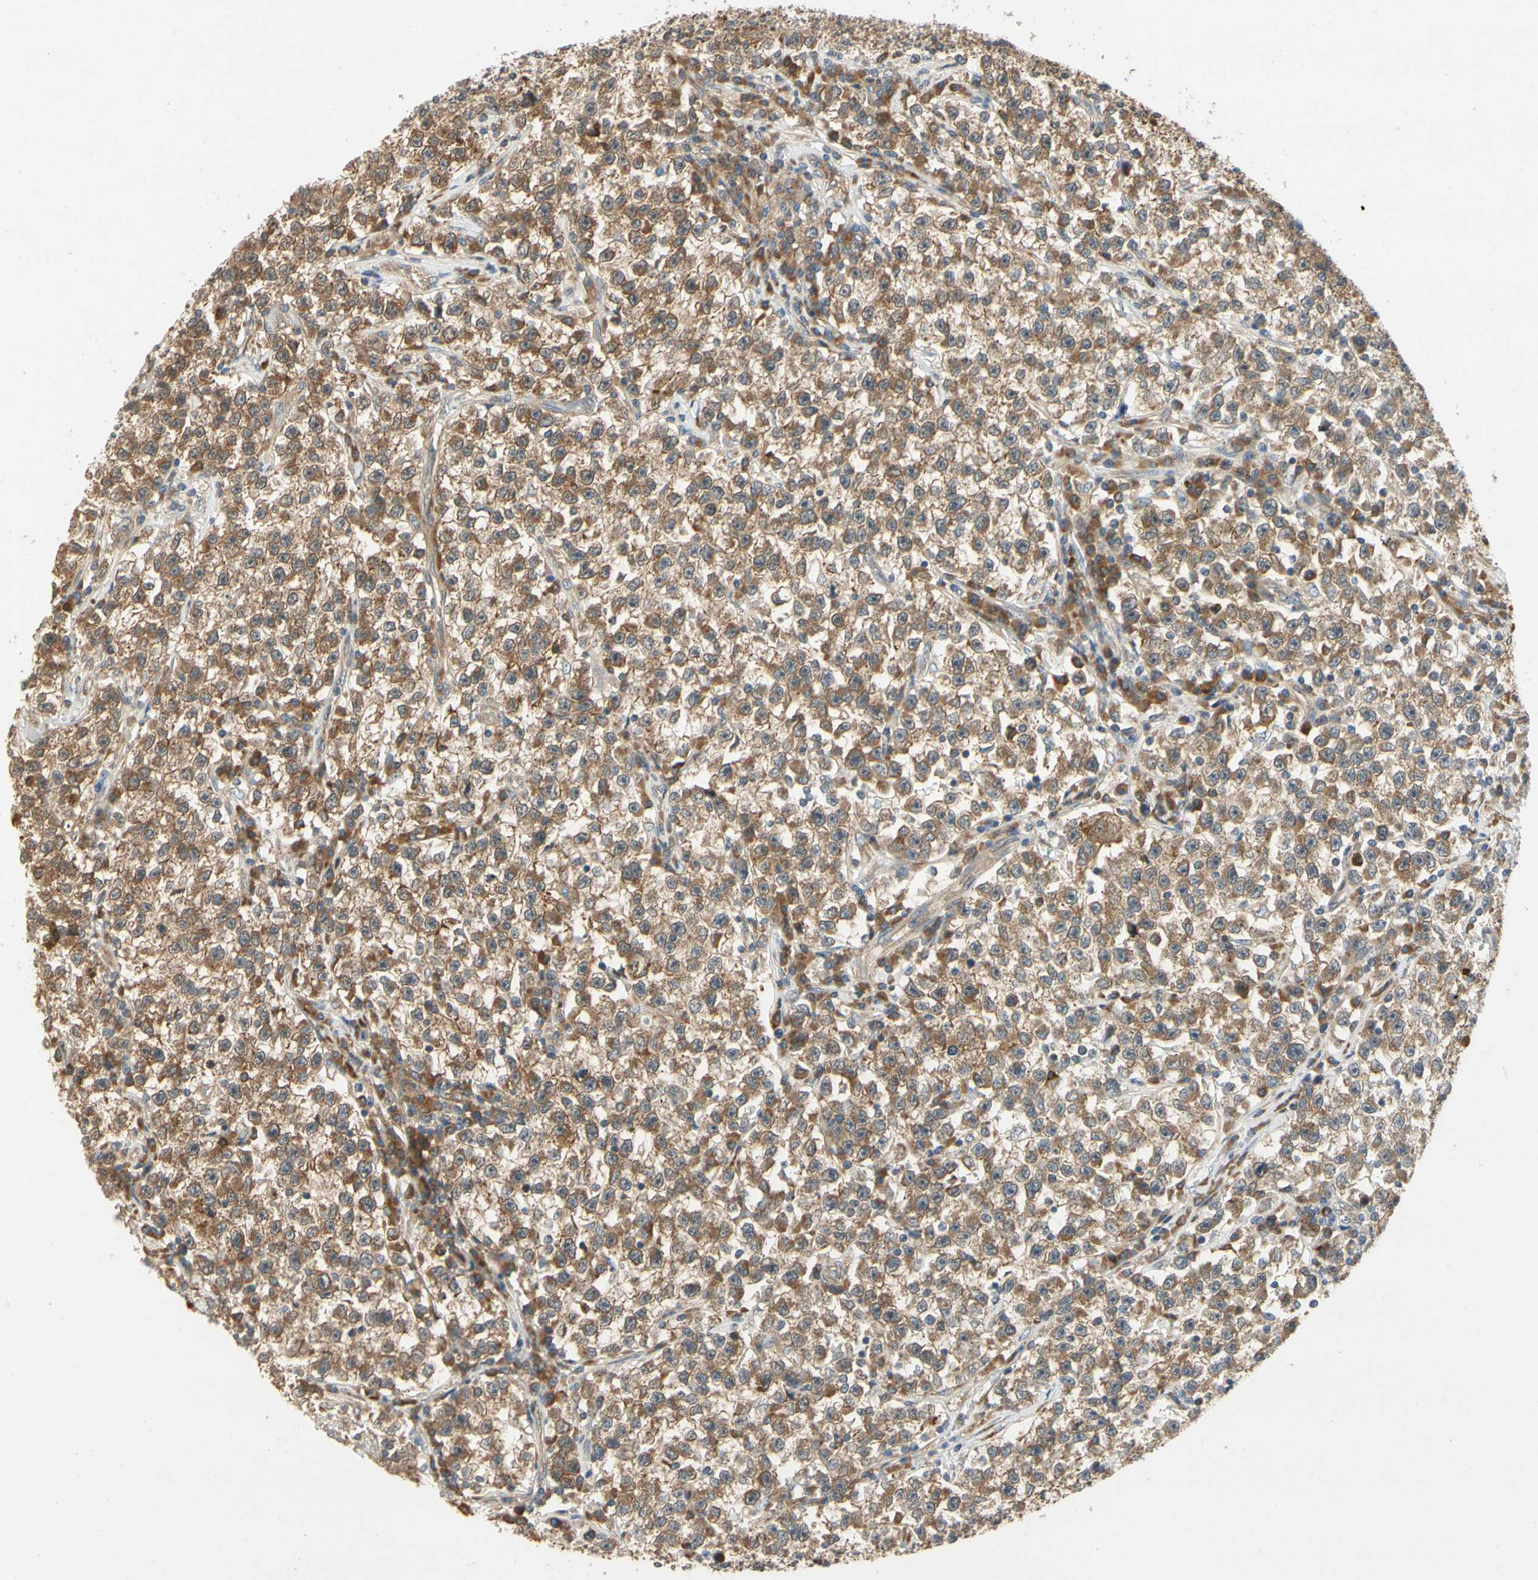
{"staining": {"intensity": "moderate", "quantity": ">75%", "location": "cytoplasmic/membranous"}, "tissue": "testis cancer", "cell_type": "Tumor cells", "image_type": "cancer", "snomed": [{"axis": "morphology", "description": "Seminoma, NOS"}, {"axis": "topography", "description": "Testis"}], "caption": "The micrograph demonstrates staining of testis seminoma, revealing moderate cytoplasmic/membranous protein positivity (brown color) within tumor cells.", "gene": "TDRP", "patient": {"sex": "male", "age": 22}}